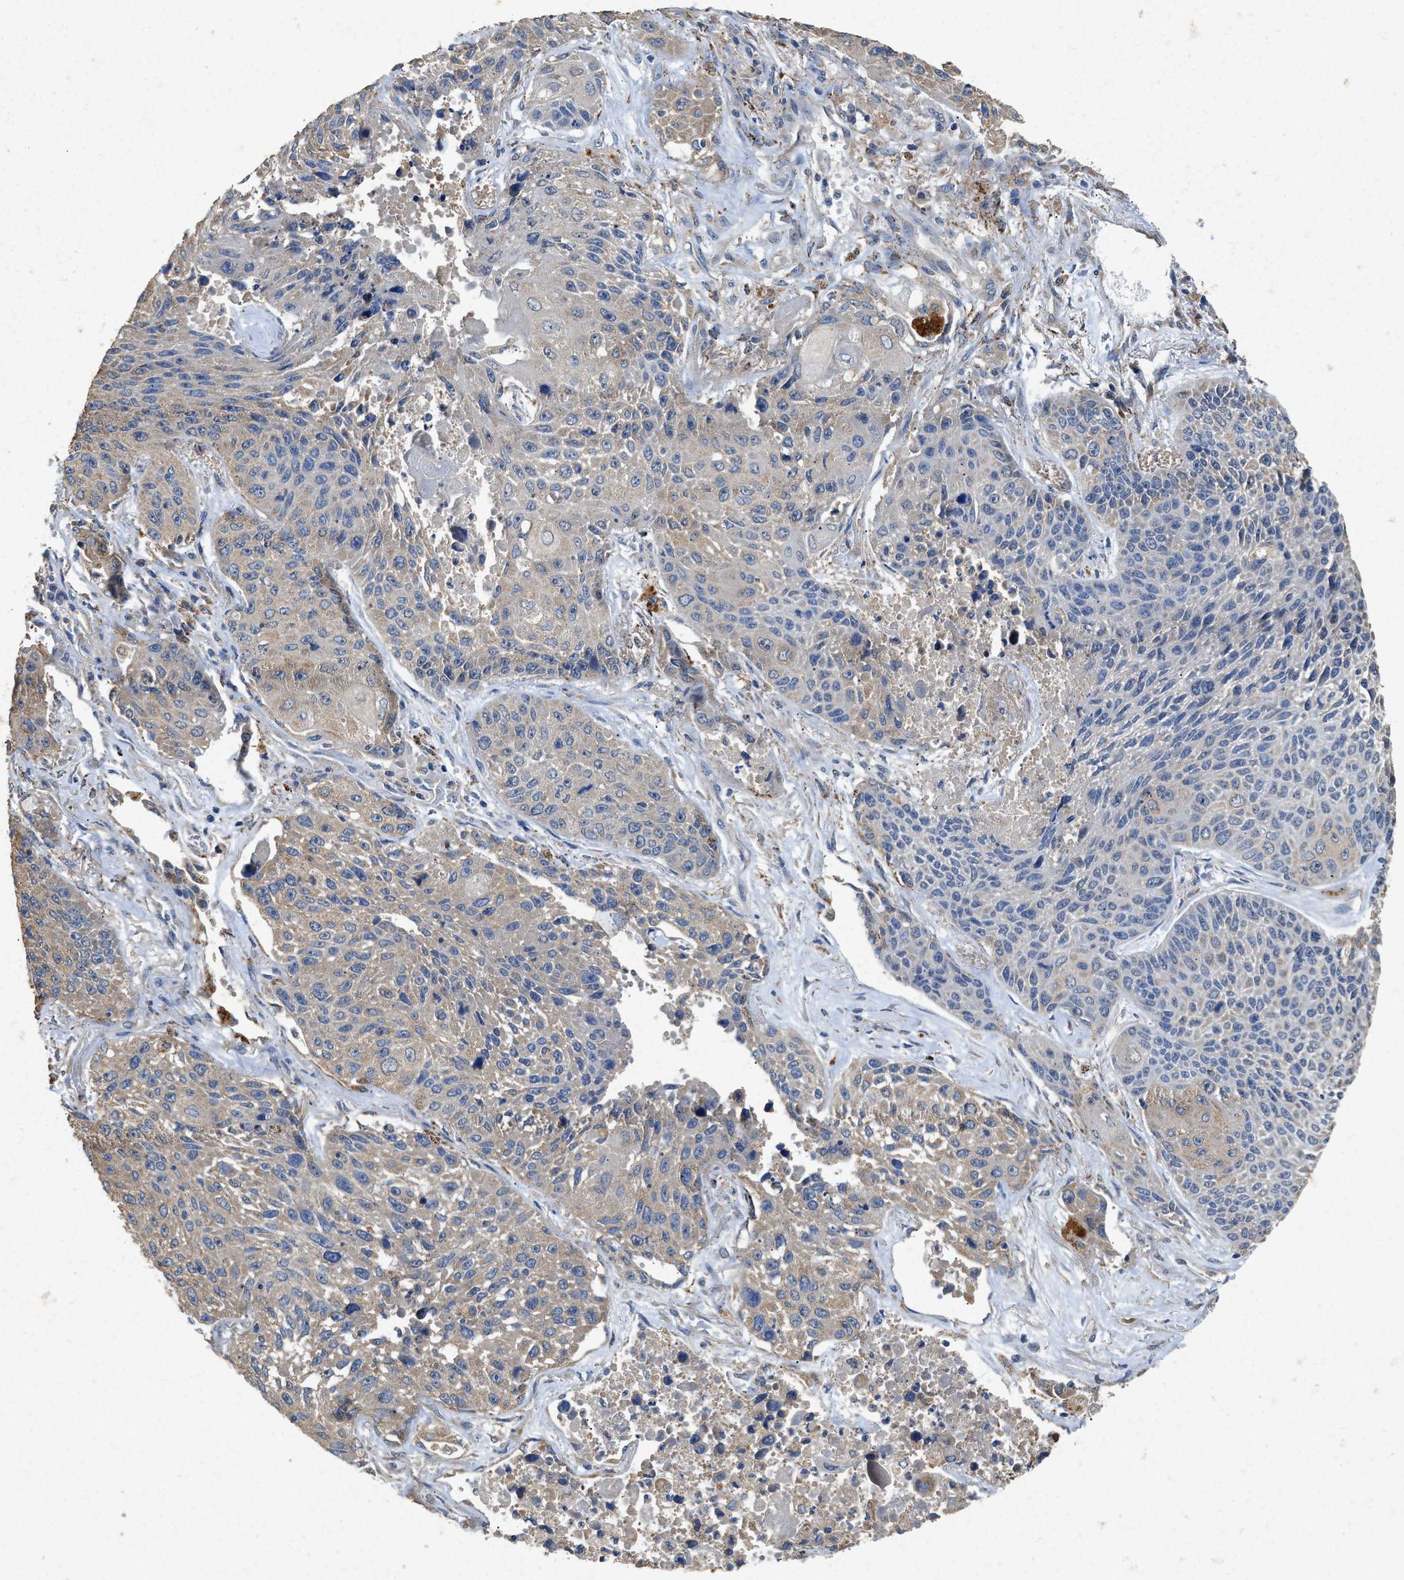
{"staining": {"intensity": "moderate", "quantity": "<25%", "location": "cytoplasmic/membranous"}, "tissue": "lung cancer", "cell_type": "Tumor cells", "image_type": "cancer", "snomed": [{"axis": "morphology", "description": "Squamous cell carcinoma, NOS"}, {"axis": "topography", "description": "Lung"}], "caption": "About <25% of tumor cells in lung cancer exhibit moderate cytoplasmic/membranous protein positivity as visualized by brown immunohistochemical staining.", "gene": "CDK15", "patient": {"sex": "male", "age": 61}}